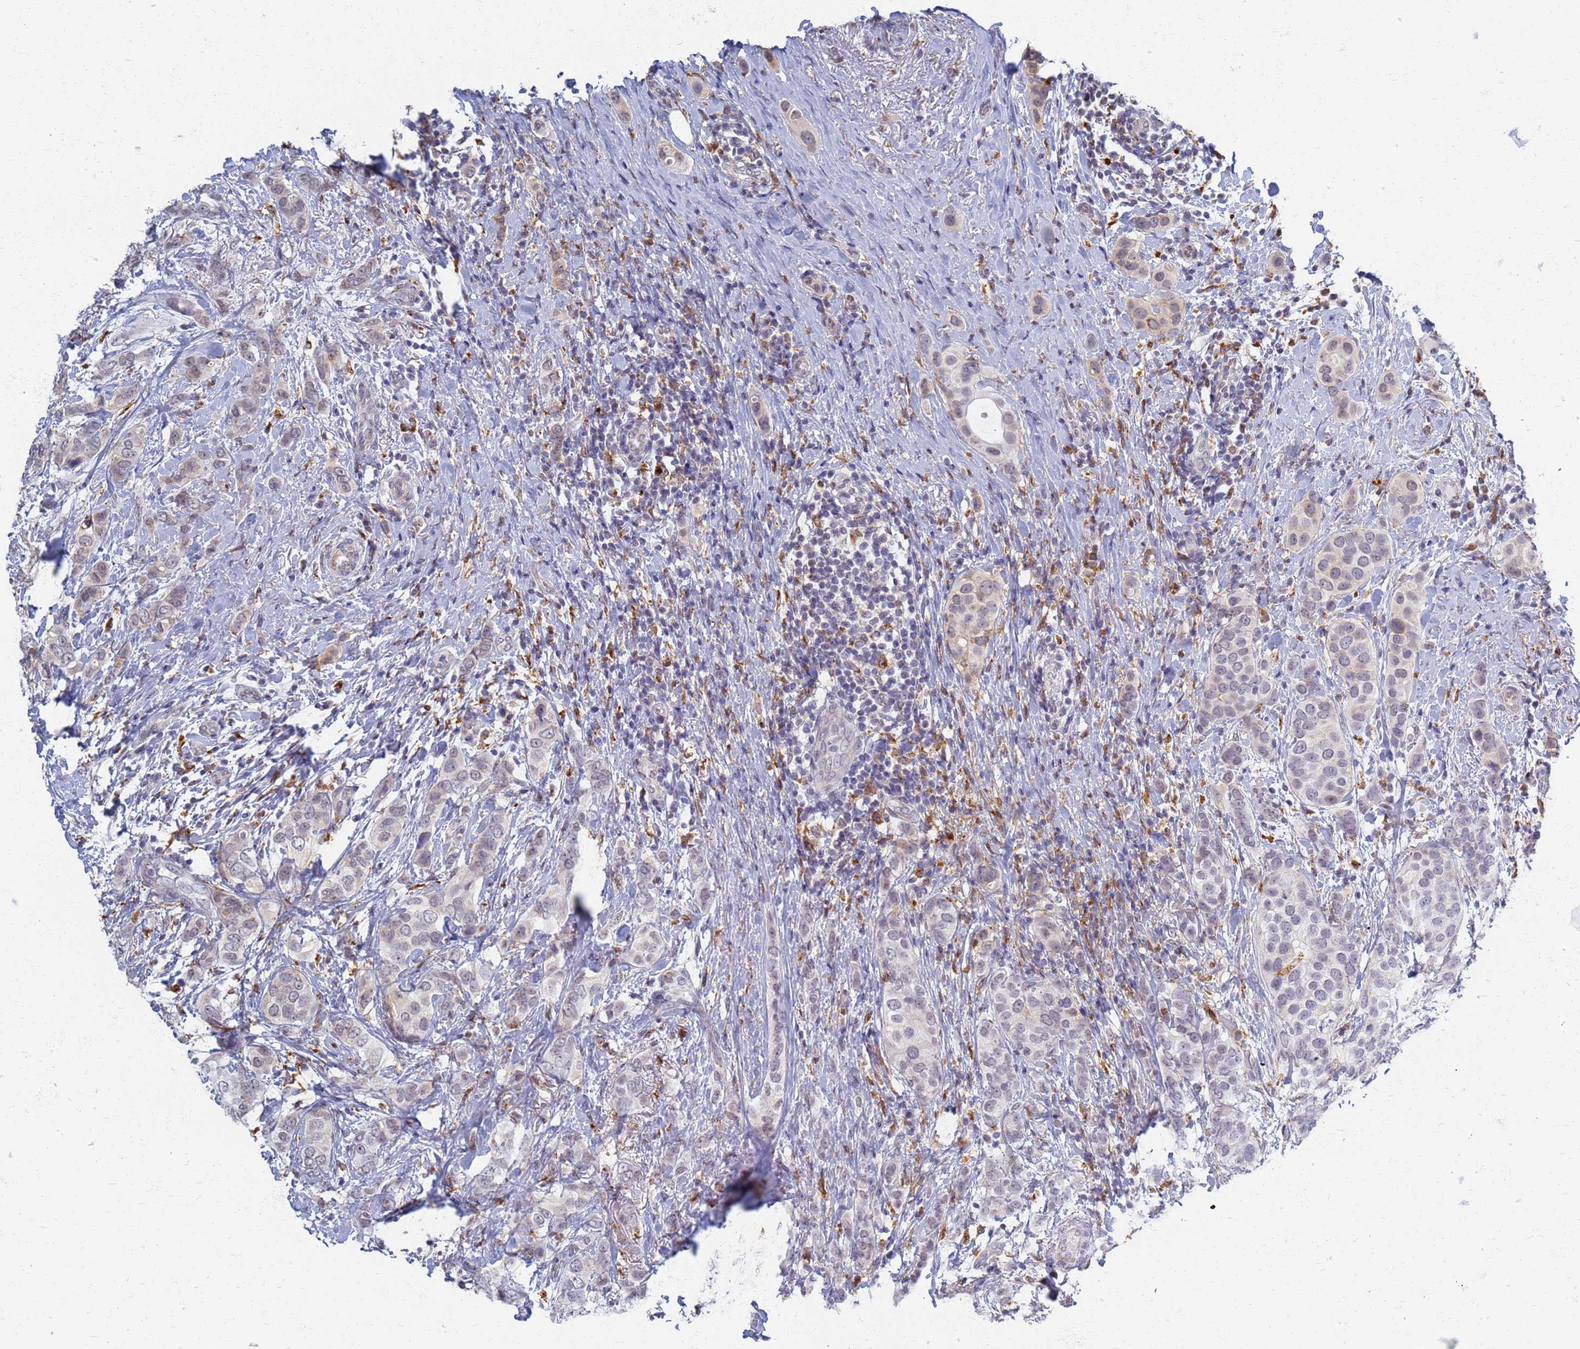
{"staining": {"intensity": "weak", "quantity": "<25%", "location": "cytoplasmic/membranous"}, "tissue": "breast cancer", "cell_type": "Tumor cells", "image_type": "cancer", "snomed": [{"axis": "morphology", "description": "Lobular carcinoma"}, {"axis": "topography", "description": "Breast"}], "caption": "A photomicrograph of breast cancer (lobular carcinoma) stained for a protein demonstrates no brown staining in tumor cells.", "gene": "ATP6V1E1", "patient": {"sex": "female", "age": 51}}